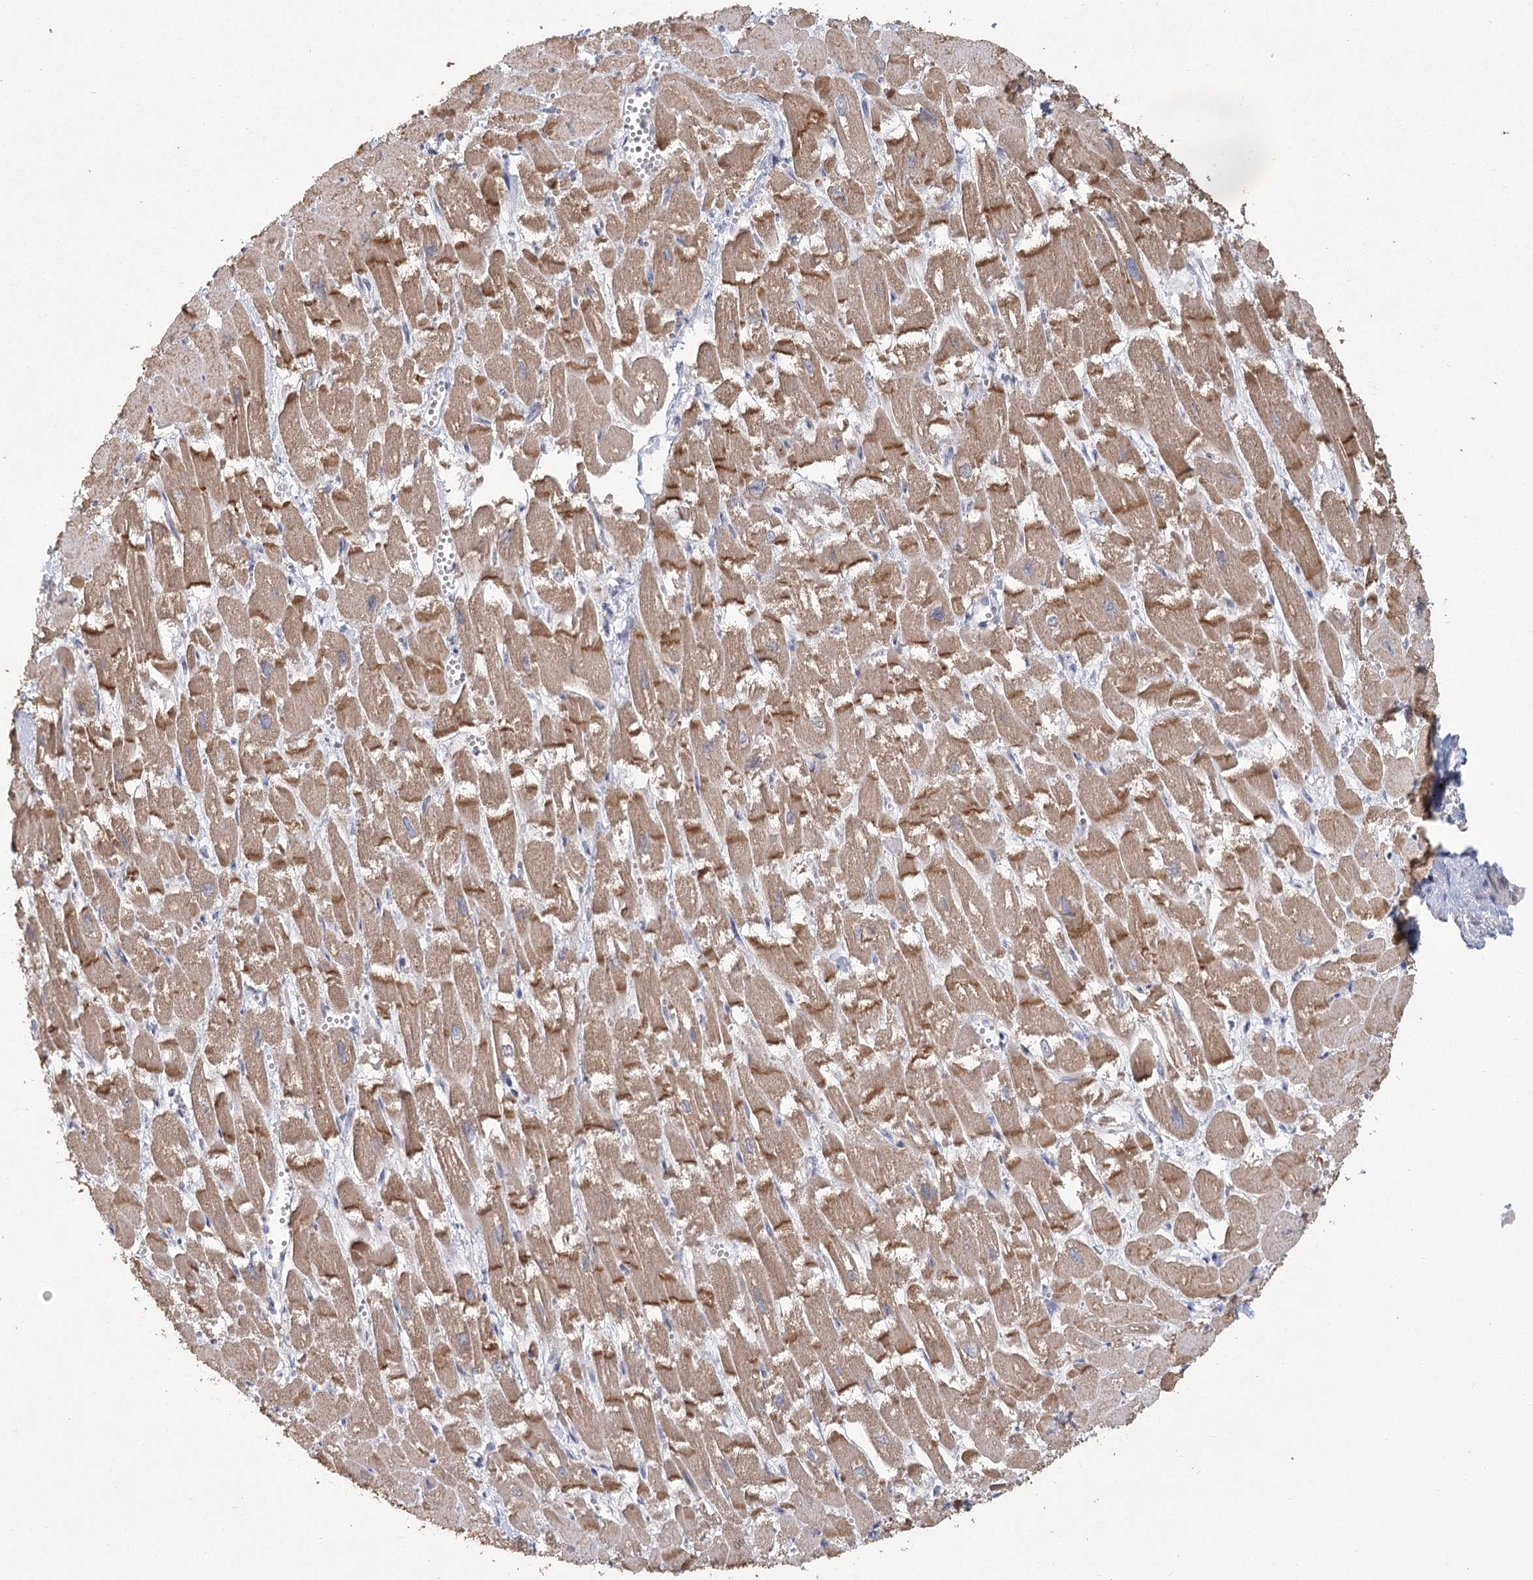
{"staining": {"intensity": "moderate", "quantity": ">75%", "location": "cytoplasmic/membranous"}, "tissue": "heart muscle", "cell_type": "Cardiomyocytes", "image_type": "normal", "snomed": [{"axis": "morphology", "description": "Normal tissue, NOS"}, {"axis": "topography", "description": "Heart"}], "caption": "Unremarkable heart muscle reveals moderate cytoplasmic/membranous staining in approximately >75% of cardiomyocytes, visualized by immunohistochemistry.", "gene": "CNTLN", "patient": {"sex": "male", "age": 54}}